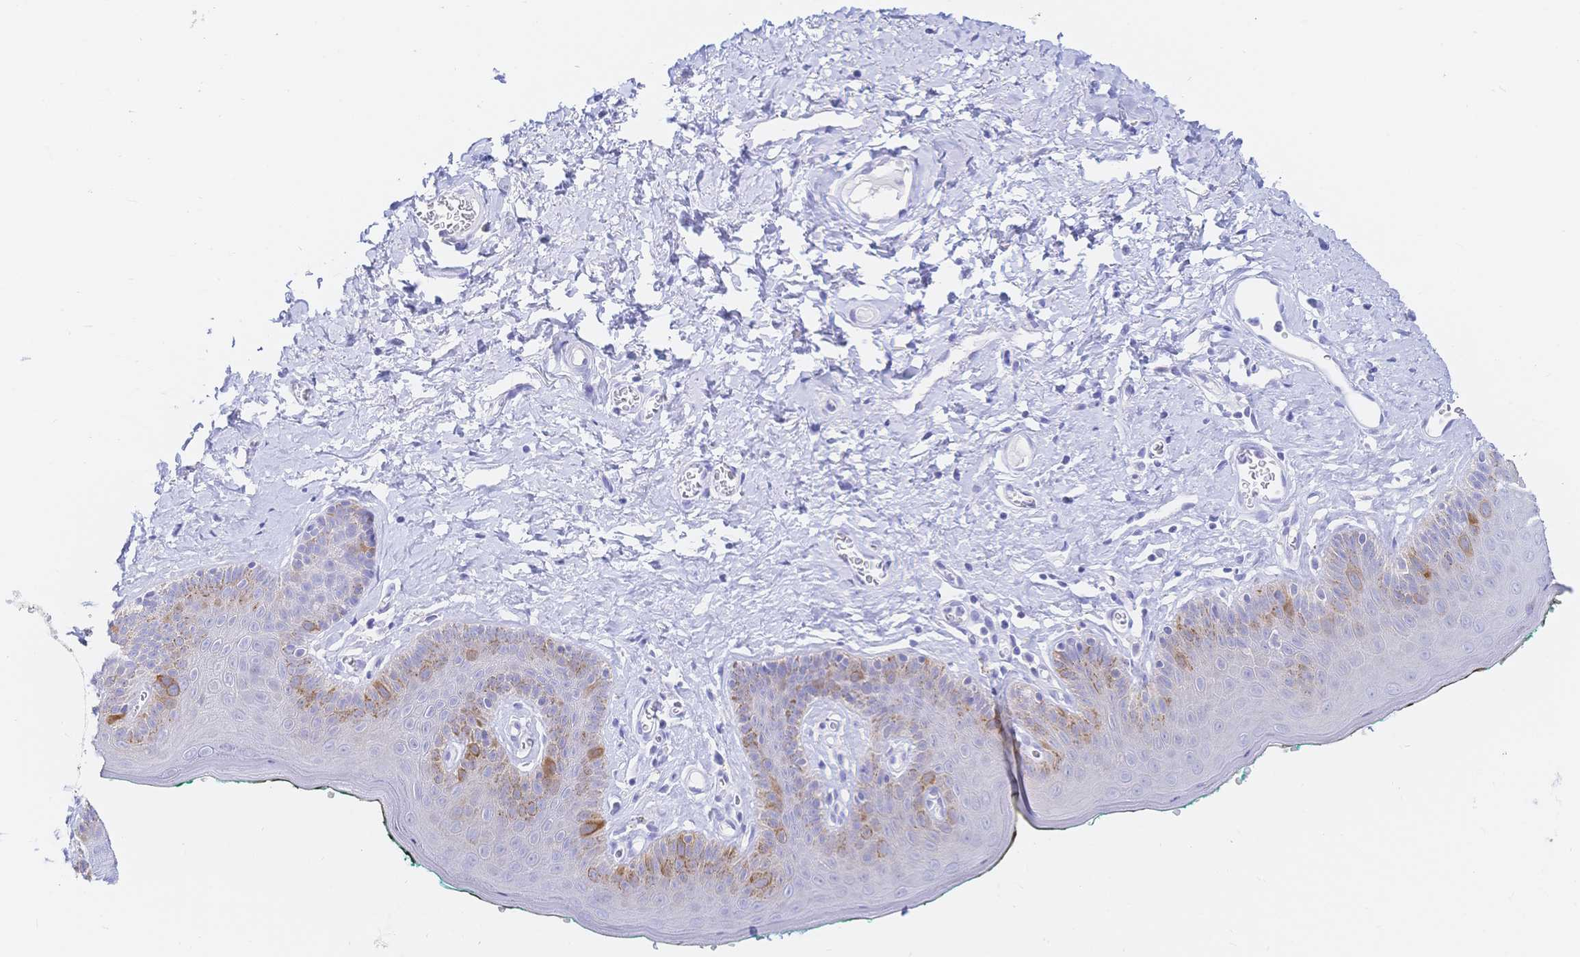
{"staining": {"intensity": "moderate", "quantity": "<25%", "location": "cytoplasmic/membranous"}, "tissue": "skin", "cell_type": "Epidermal cells", "image_type": "normal", "snomed": [{"axis": "morphology", "description": "Normal tissue, NOS"}, {"axis": "topography", "description": "Vulva"}, {"axis": "topography", "description": "Peripheral nerve tissue"}], "caption": "Skin stained for a protein (brown) displays moderate cytoplasmic/membranous positive positivity in approximately <25% of epidermal cells.", "gene": "RRM1", "patient": {"sex": "female", "age": 66}}